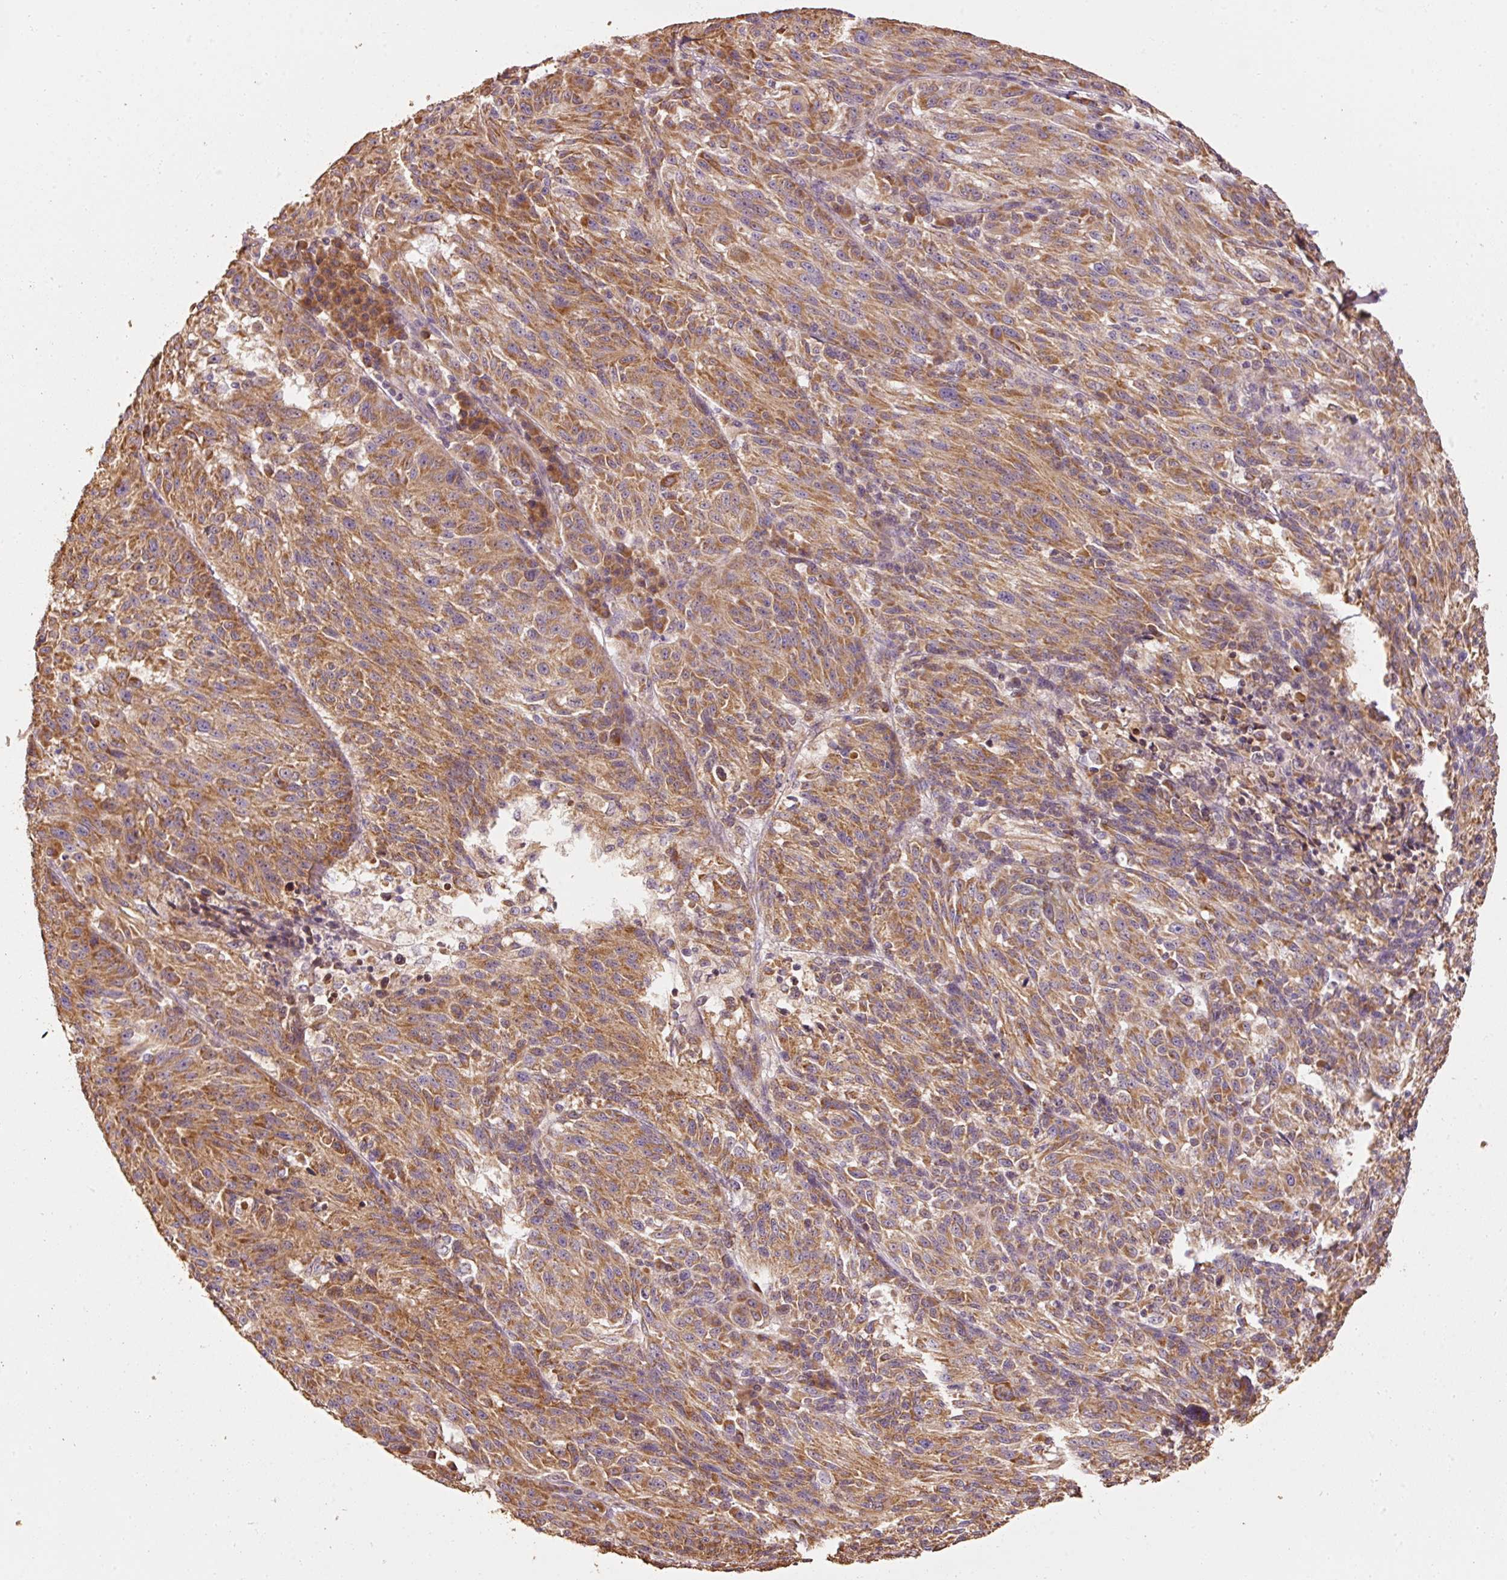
{"staining": {"intensity": "moderate", "quantity": ">75%", "location": "cytoplasmic/membranous"}, "tissue": "melanoma", "cell_type": "Tumor cells", "image_type": "cancer", "snomed": [{"axis": "morphology", "description": "Malignant melanoma, NOS"}, {"axis": "topography", "description": "Skin"}], "caption": "Moderate cytoplasmic/membranous positivity for a protein is identified in about >75% of tumor cells of malignant melanoma using immunohistochemistry.", "gene": "EFHC1", "patient": {"sex": "male", "age": 53}}